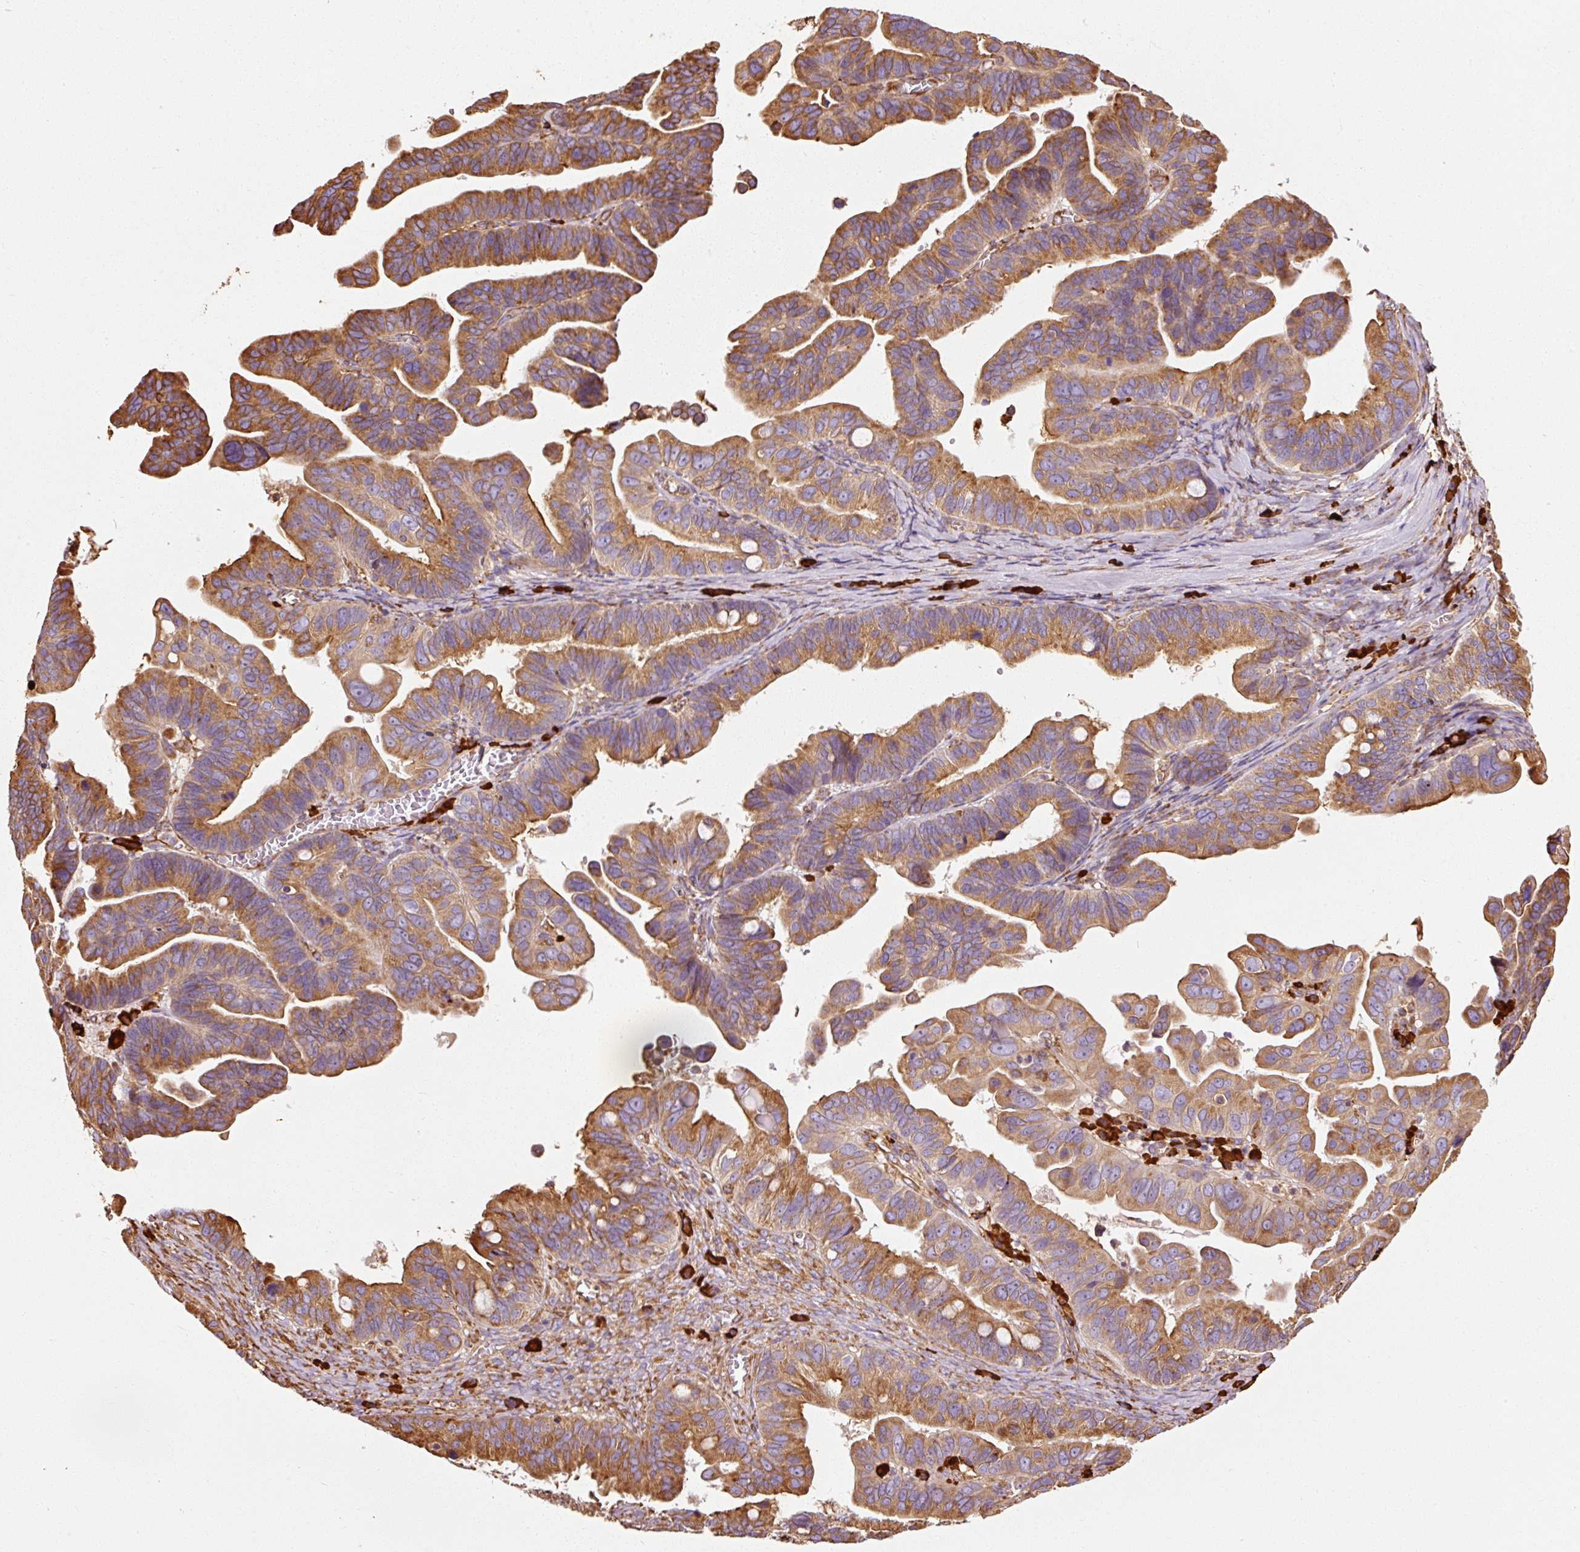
{"staining": {"intensity": "moderate", "quantity": ">75%", "location": "cytoplasmic/membranous"}, "tissue": "ovarian cancer", "cell_type": "Tumor cells", "image_type": "cancer", "snomed": [{"axis": "morphology", "description": "Cystadenocarcinoma, serous, NOS"}, {"axis": "topography", "description": "Ovary"}], "caption": "Human ovarian serous cystadenocarcinoma stained with a brown dye exhibits moderate cytoplasmic/membranous positive positivity in approximately >75% of tumor cells.", "gene": "KLC1", "patient": {"sex": "female", "age": 56}}